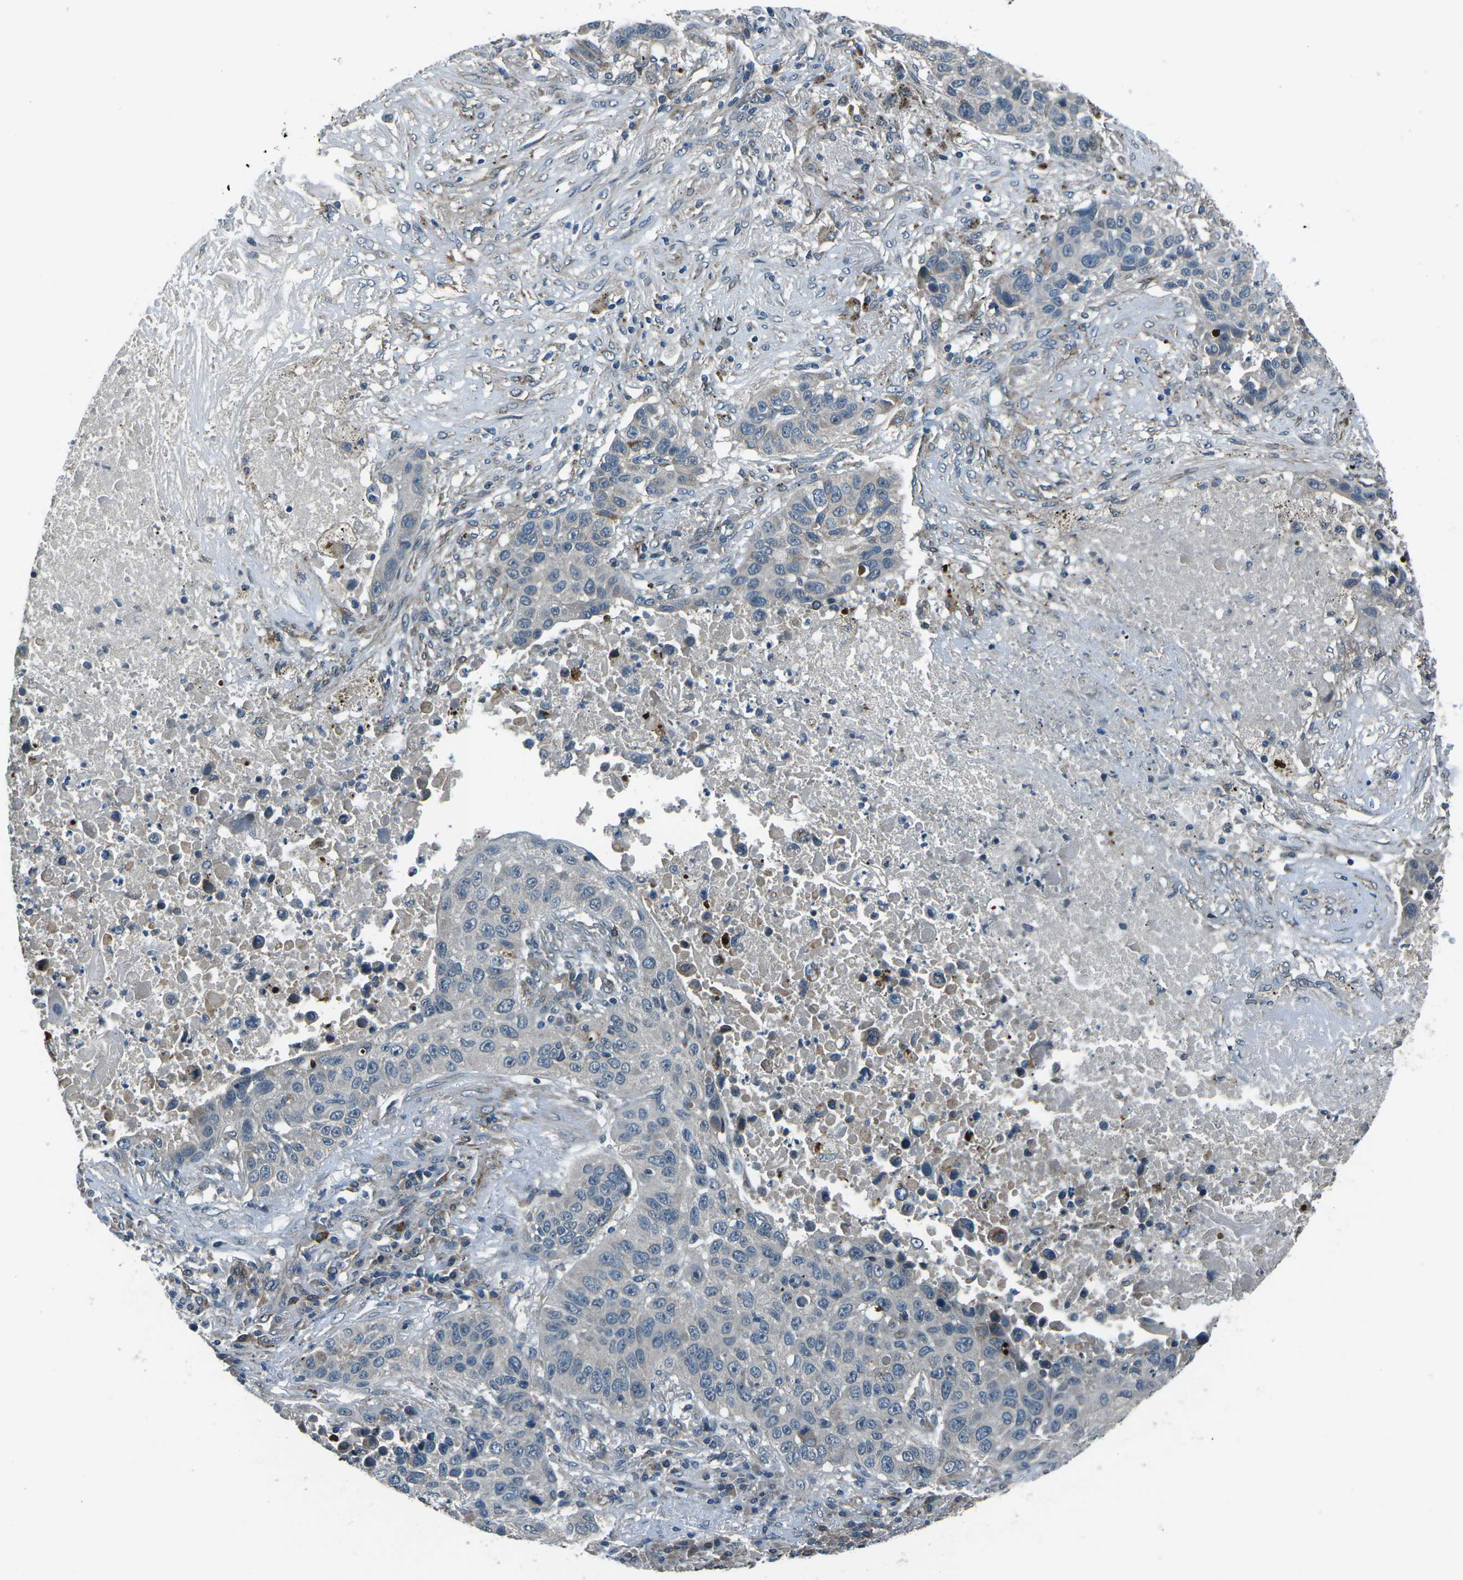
{"staining": {"intensity": "negative", "quantity": "none", "location": "none"}, "tissue": "lung cancer", "cell_type": "Tumor cells", "image_type": "cancer", "snomed": [{"axis": "morphology", "description": "Squamous cell carcinoma, NOS"}, {"axis": "topography", "description": "Lung"}], "caption": "Immunohistochemical staining of lung cancer reveals no significant staining in tumor cells.", "gene": "AFAP1", "patient": {"sex": "male", "age": 57}}